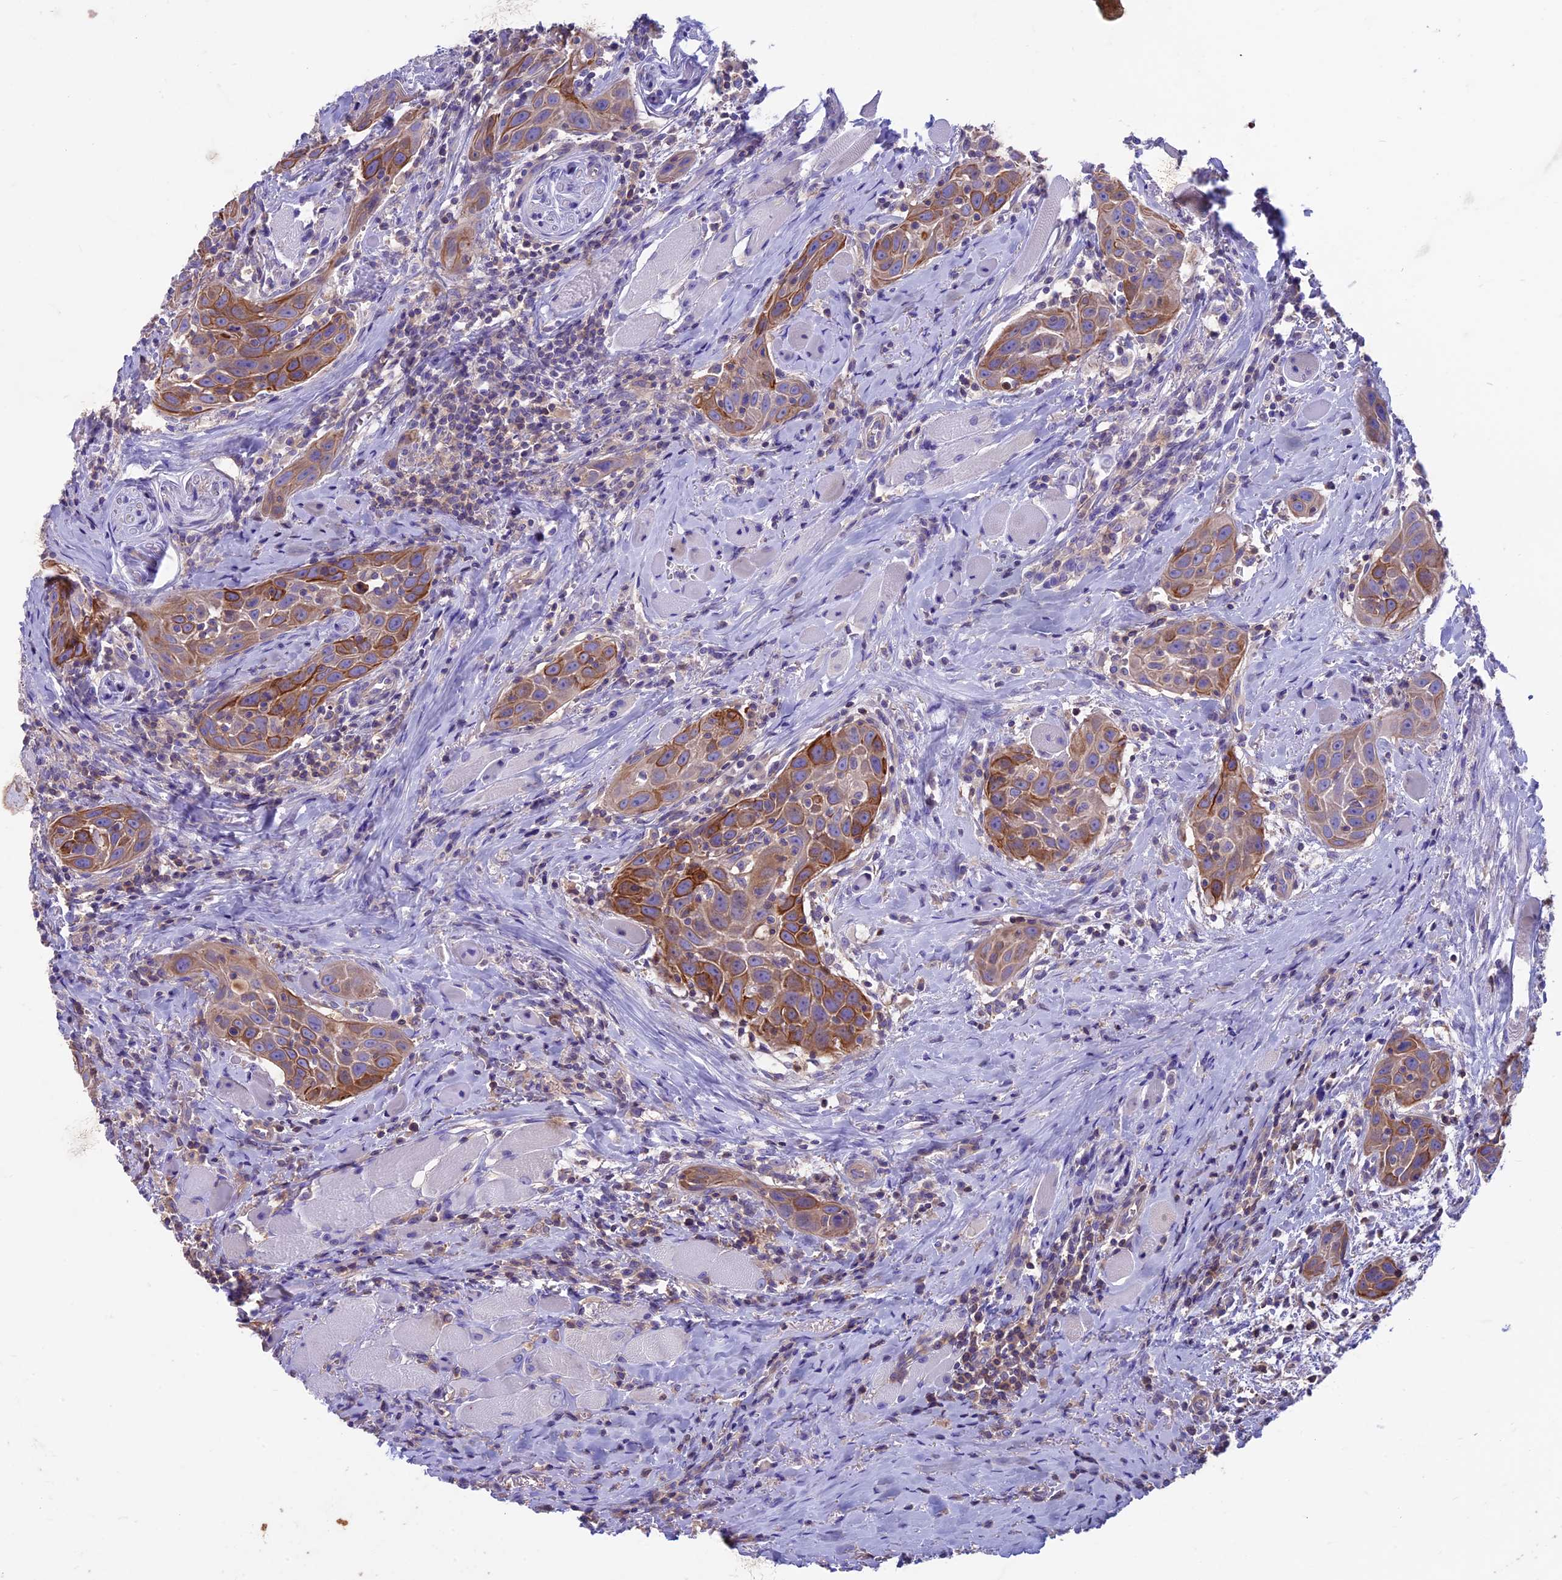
{"staining": {"intensity": "strong", "quantity": "25%-75%", "location": "cytoplasmic/membranous"}, "tissue": "head and neck cancer", "cell_type": "Tumor cells", "image_type": "cancer", "snomed": [{"axis": "morphology", "description": "Squamous cell carcinoma, NOS"}, {"axis": "topography", "description": "Oral tissue"}, {"axis": "topography", "description": "Head-Neck"}], "caption": "An immunohistochemistry photomicrograph of tumor tissue is shown. Protein staining in brown labels strong cytoplasmic/membranous positivity in squamous cell carcinoma (head and neck) within tumor cells.", "gene": "CDAN1", "patient": {"sex": "female", "age": 50}}